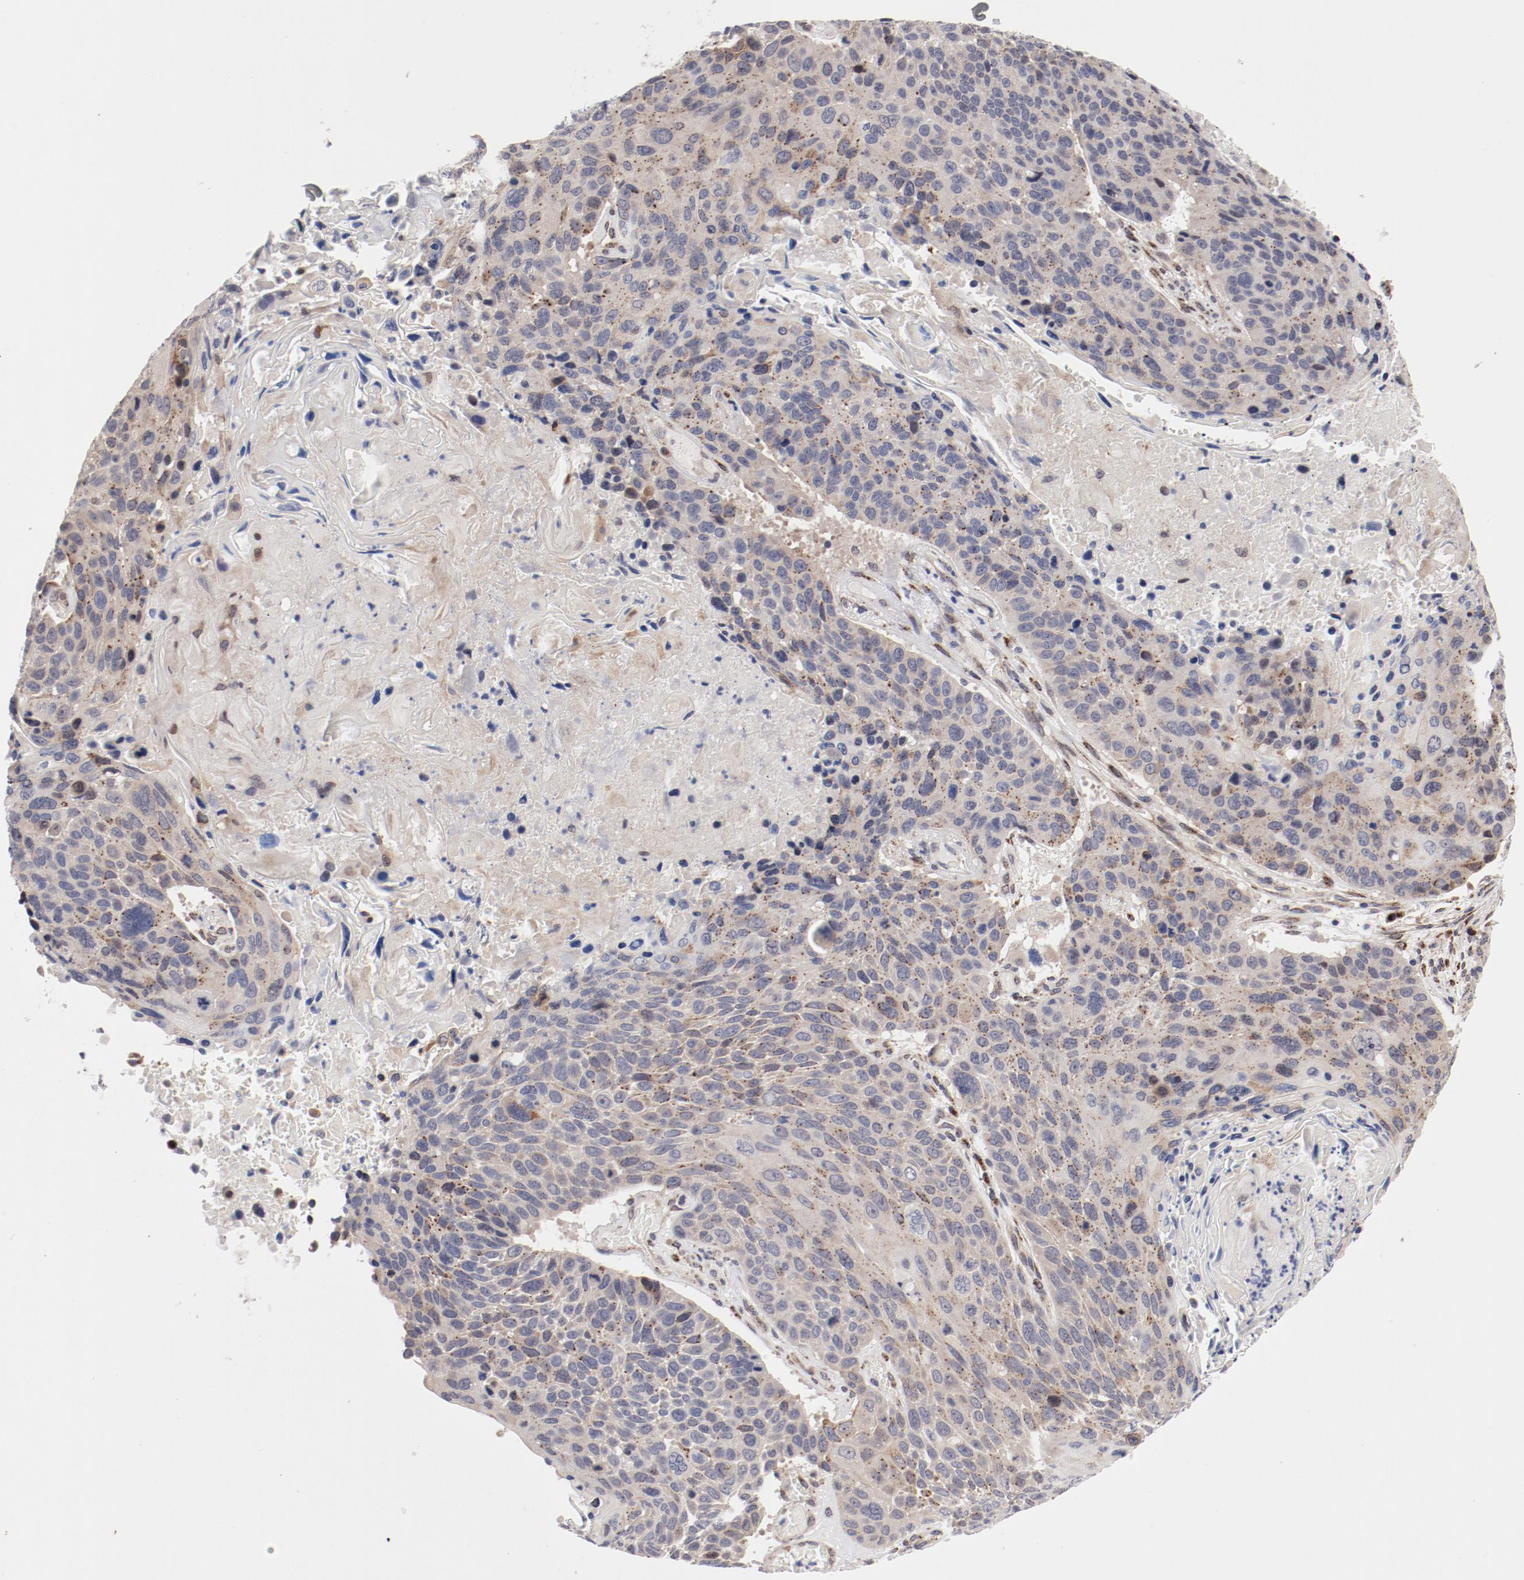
{"staining": {"intensity": "weak", "quantity": "25%-75%", "location": "cytoplasmic/membranous"}, "tissue": "lung cancer", "cell_type": "Tumor cells", "image_type": "cancer", "snomed": [{"axis": "morphology", "description": "Squamous cell carcinoma, NOS"}, {"axis": "topography", "description": "Lung"}], "caption": "Lung cancer stained with immunohistochemistry displays weak cytoplasmic/membranous positivity in approximately 25%-75% of tumor cells.", "gene": "RPL12", "patient": {"sex": "male", "age": 68}}